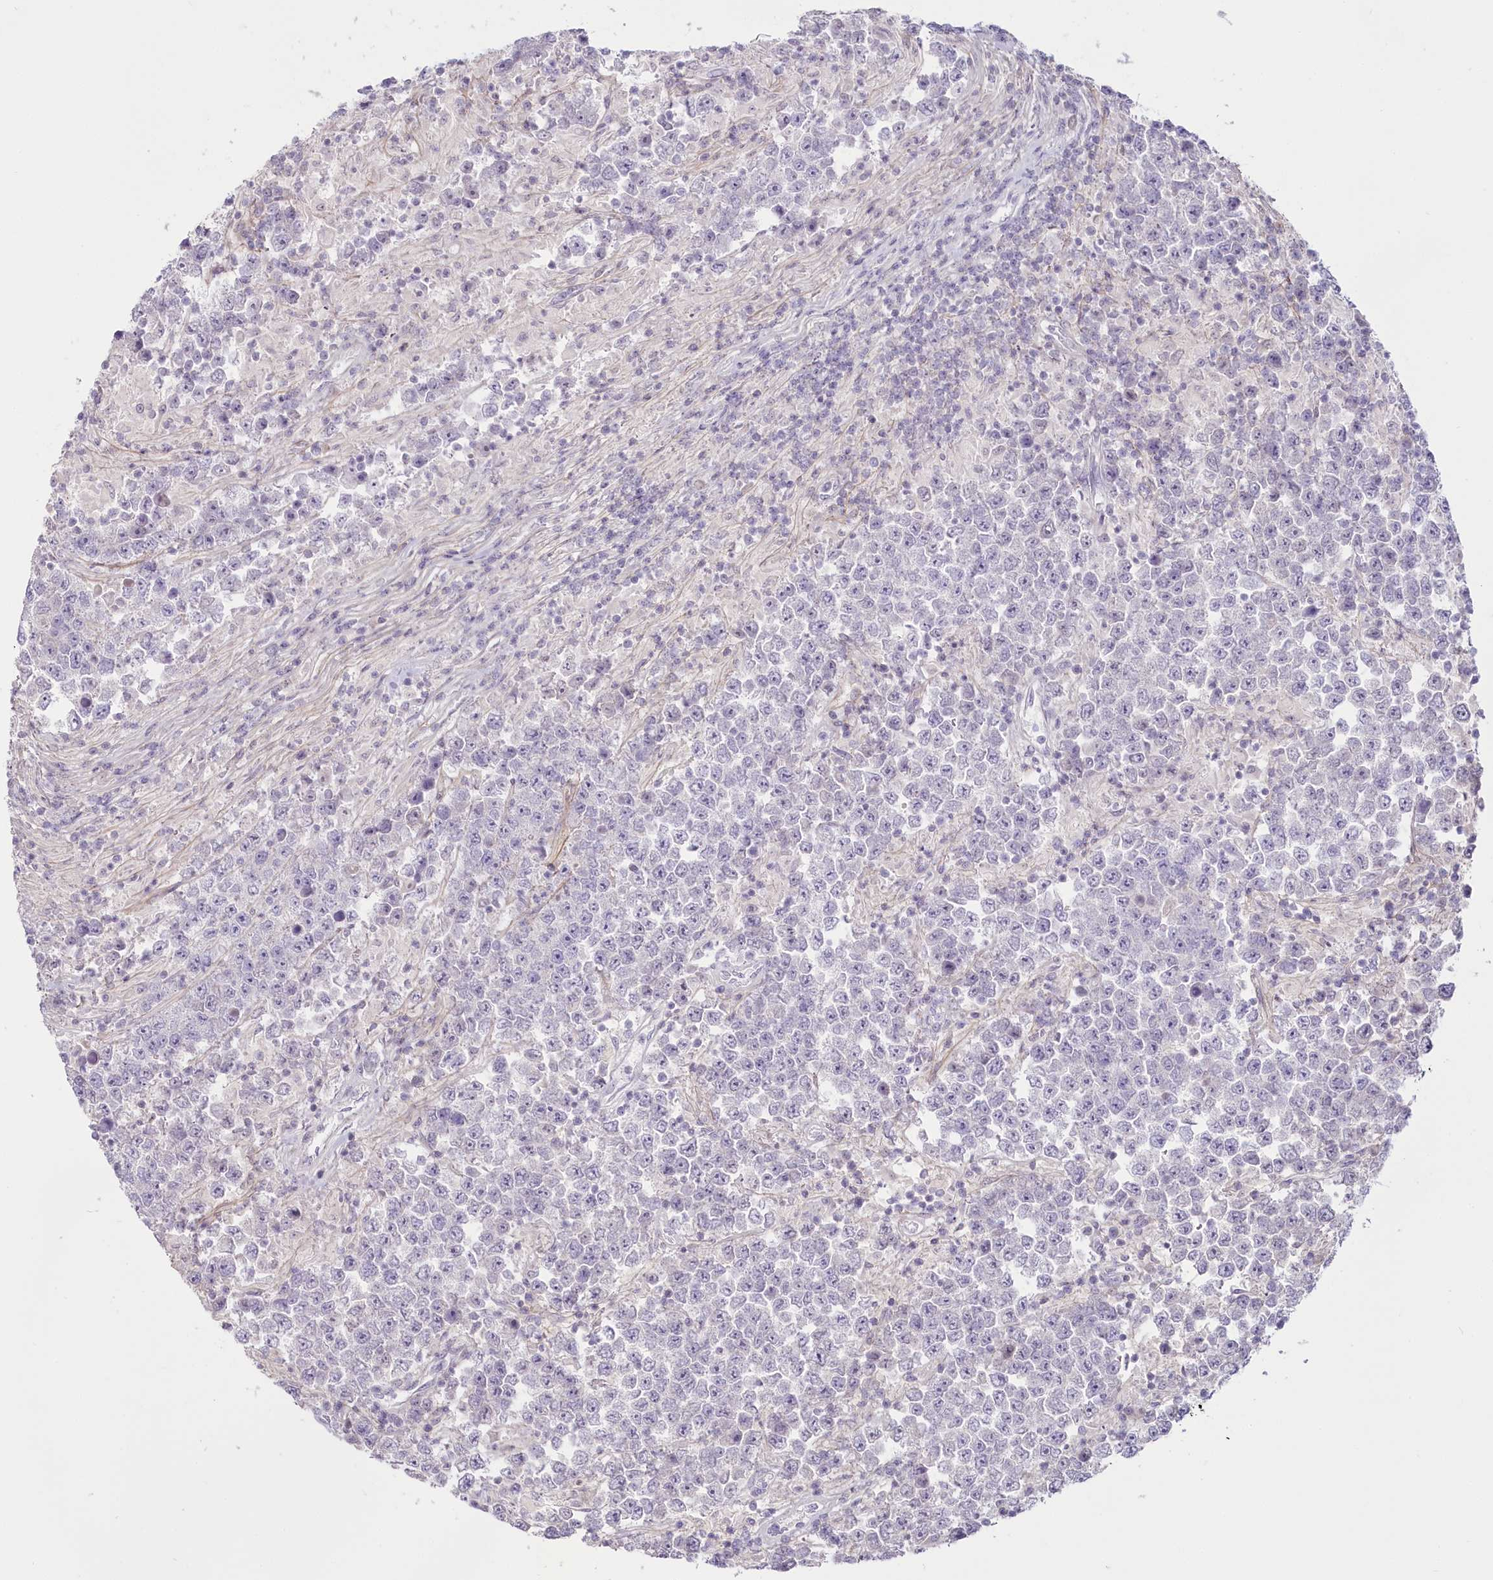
{"staining": {"intensity": "negative", "quantity": "none", "location": "none"}, "tissue": "testis cancer", "cell_type": "Tumor cells", "image_type": "cancer", "snomed": [{"axis": "morphology", "description": "Normal tissue, NOS"}, {"axis": "morphology", "description": "Urothelial carcinoma, High grade"}, {"axis": "morphology", "description": "Seminoma, NOS"}, {"axis": "morphology", "description": "Carcinoma, Embryonal, NOS"}, {"axis": "topography", "description": "Urinary bladder"}, {"axis": "topography", "description": "Testis"}], "caption": "Immunohistochemical staining of human testis cancer (seminoma) exhibits no significant positivity in tumor cells. The staining was performed using DAB to visualize the protein expression in brown, while the nuclei were stained in blue with hematoxylin (Magnification: 20x).", "gene": "USP11", "patient": {"sex": "male", "age": 41}}